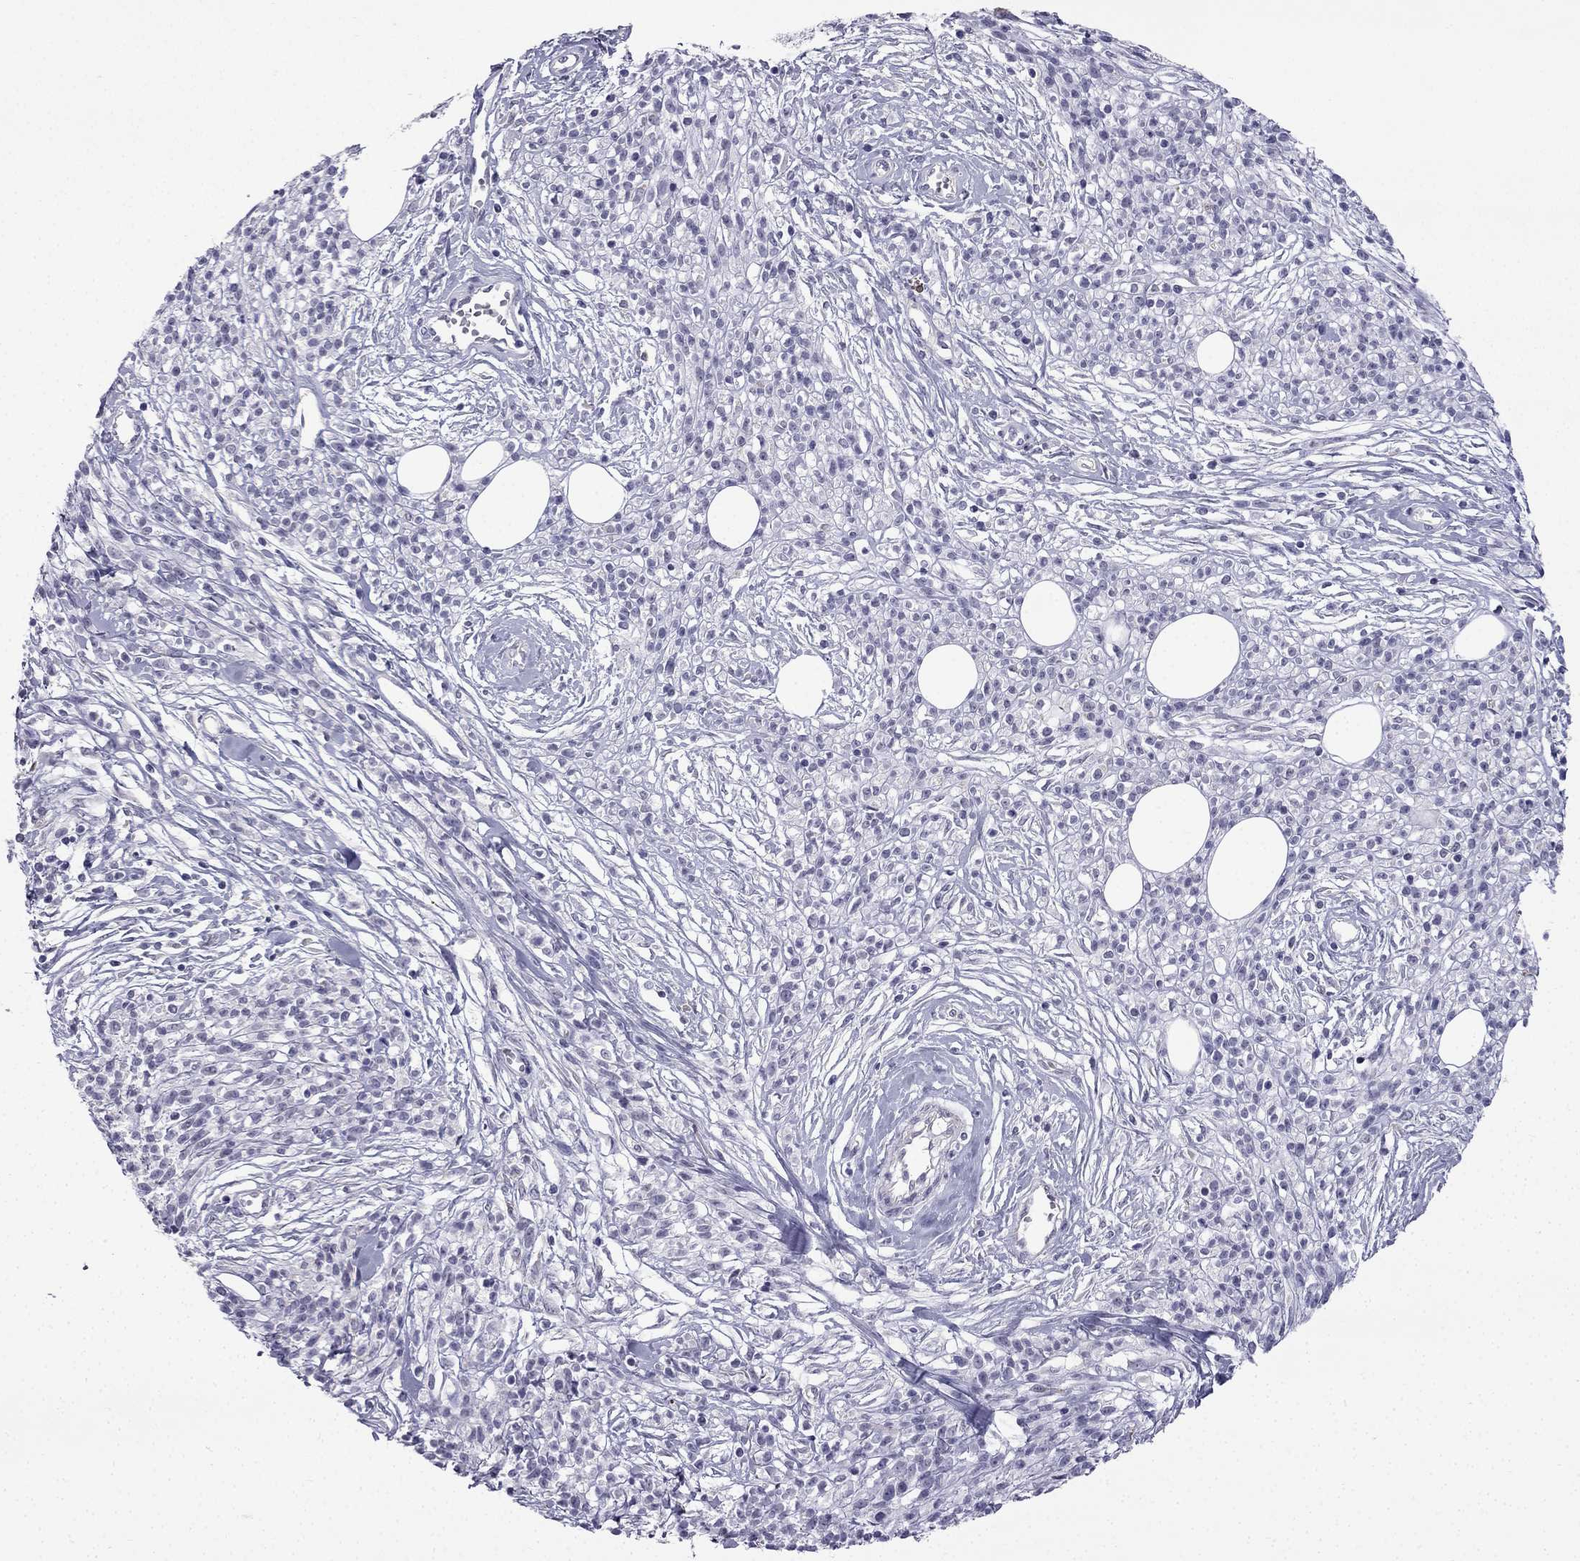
{"staining": {"intensity": "negative", "quantity": "none", "location": "none"}, "tissue": "melanoma", "cell_type": "Tumor cells", "image_type": "cancer", "snomed": [{"axis": "morphology", "description": "Malignant melanoma, NOS"}, {"axis": "topography", "description": "Skin"}, {"axis": "topography", "description": "Skin of trunk"}], "caption": "The image demonstrates no significant staining in tumor cells of malignant melanoma.", "gene": "CFAP53", "patient": {"sex": "male", "age": 74}}